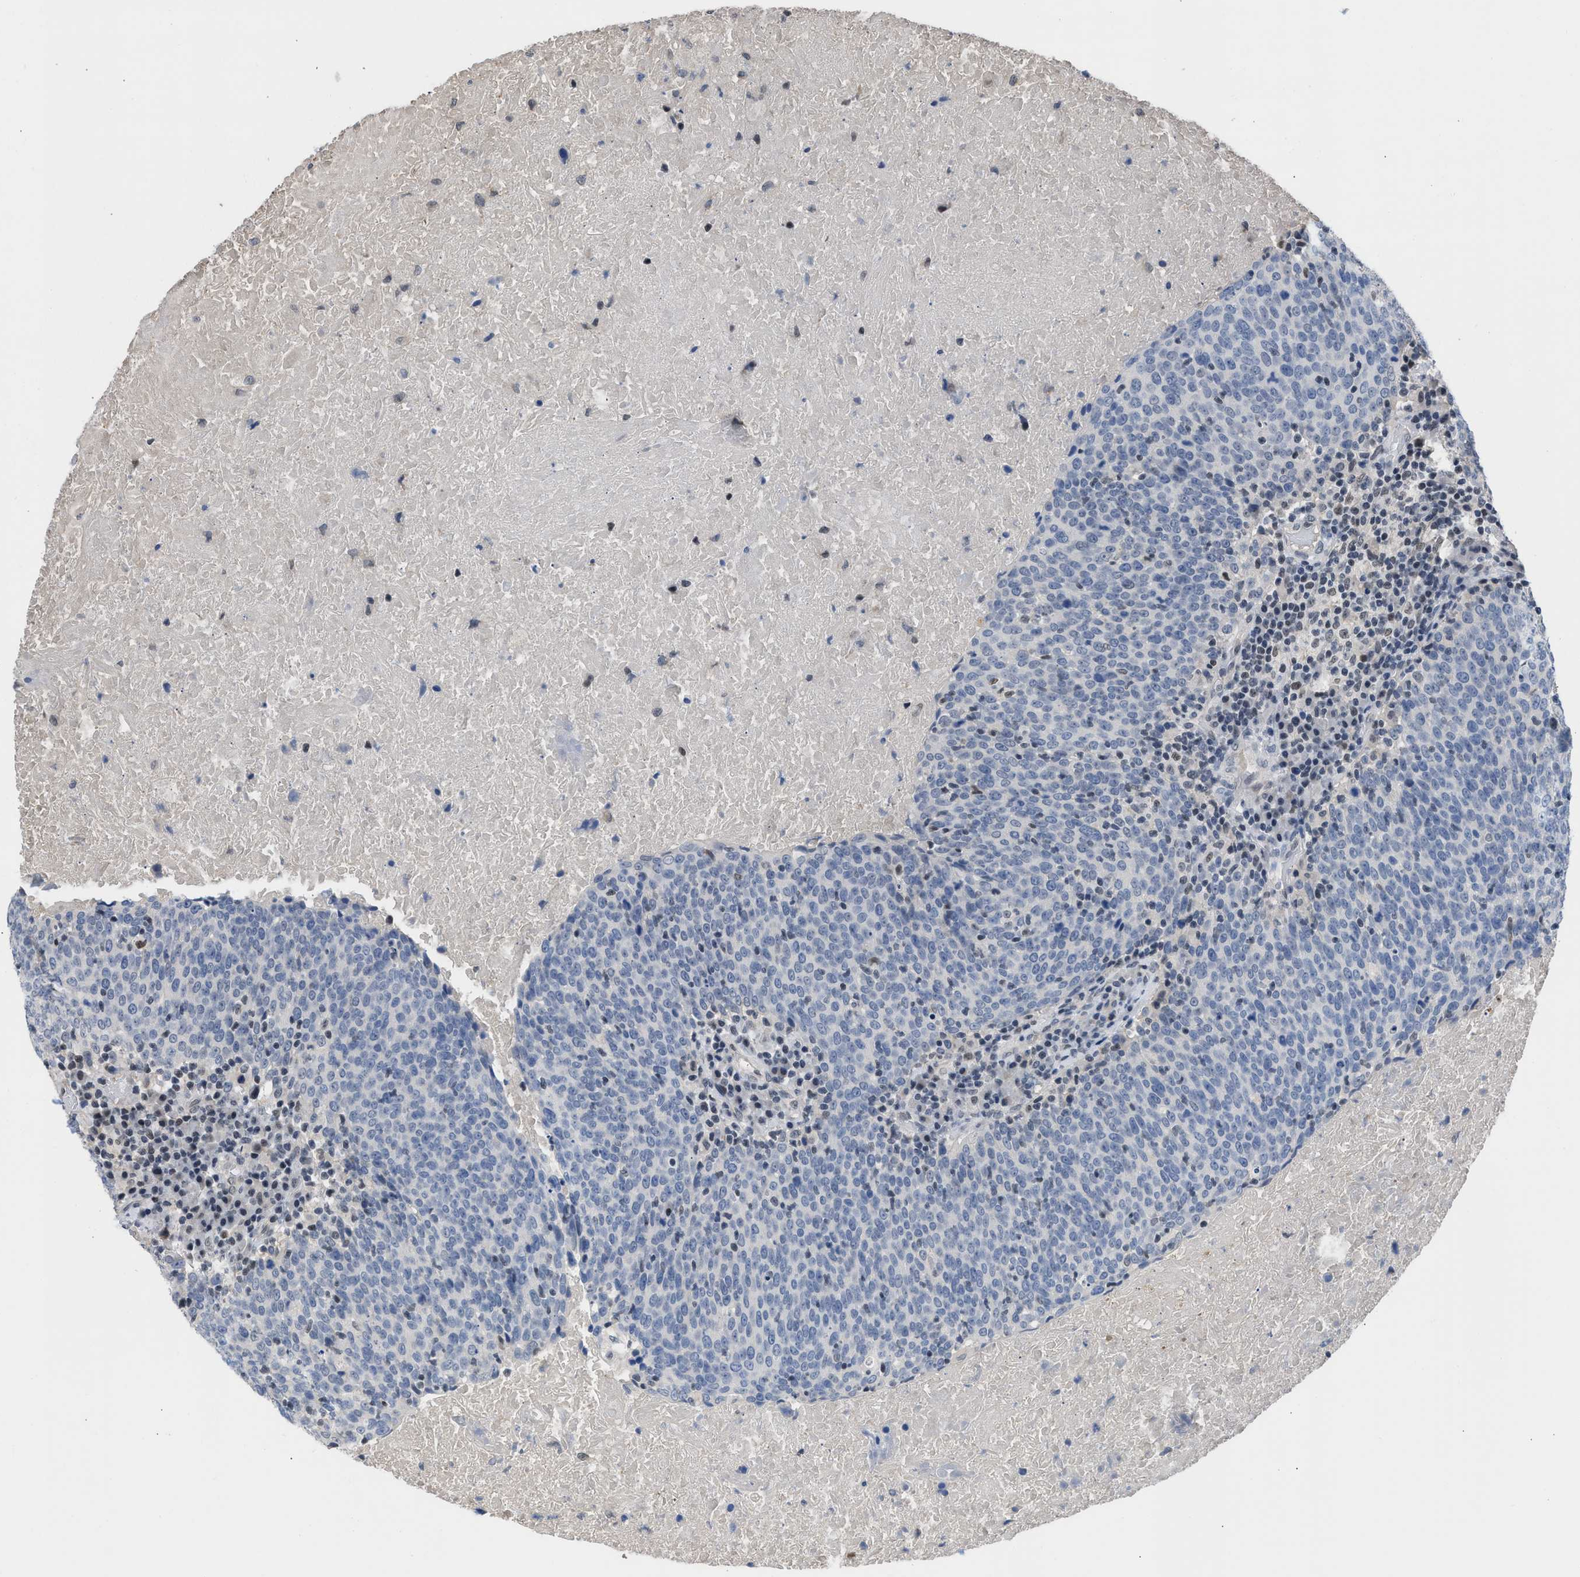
{"staining": {"intensity": "negative", "quantity": "none", "location": "none"}, "tissue": "head and neck cancer", "cell_type": "Tumor cells", "image_type": "cancer", "snomed": [{"axis": "morphology", "description": "Squamous cell carcinoma, NOS"}, {"axis": "morphology", "description": "Squamous cell carcinoma, metastatic, NOS"}, {"axis": "topography", "description": "Lymph node"}, {"axis": "topography", "description": "Head-Neck"}], "caption": "DAB (3,3'-diaminobenzidine) immunohistochemical staining of metastatic squamous cell carcinoma (head and neck) exhibits no significant expression in tumor cells.", "gene": "TERF2IP", "patient": {"sex": "male", "age": 62}}